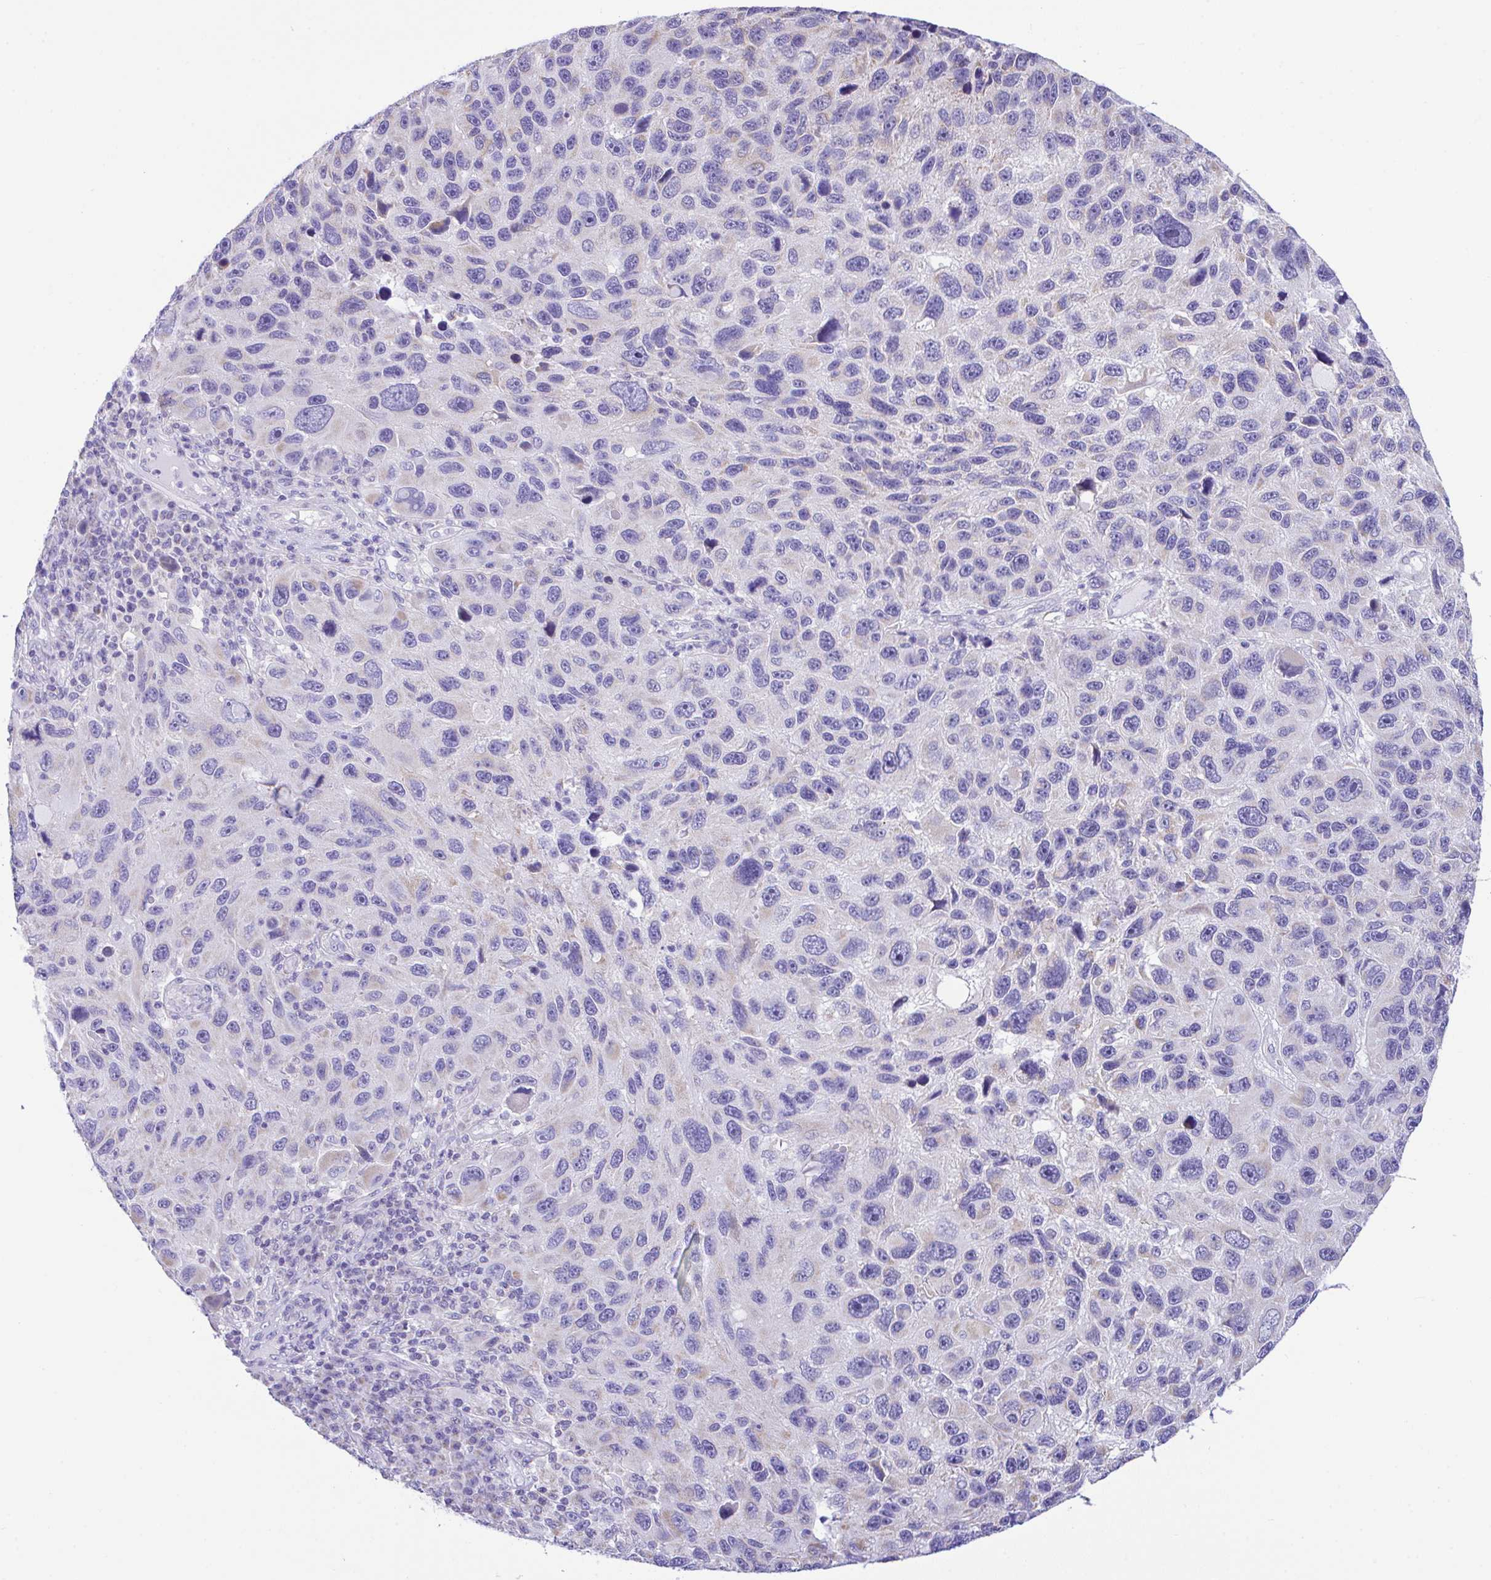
{"staining": {"intensity": "negative", "quantity": "none", "location": "none"}, "tissue": "melanoma", "cell_type": "Tumor cells", "image_type": "cancer", "snomed": [{"axis": "morphology", "description": "Malignant melanoma, NOS"}, {"axis": "topography", "description": "Skin"}], "caption": "Immunohistochemistry of human melanoma demonstrates no staining in tumor cells. (DAB (3,3'-diaminobenzidine) immunohistochemistry (IHC) with hematoxylin counter stain).", "gene": "NLRP8", "patient": {"sex": "male", "age": 53}}